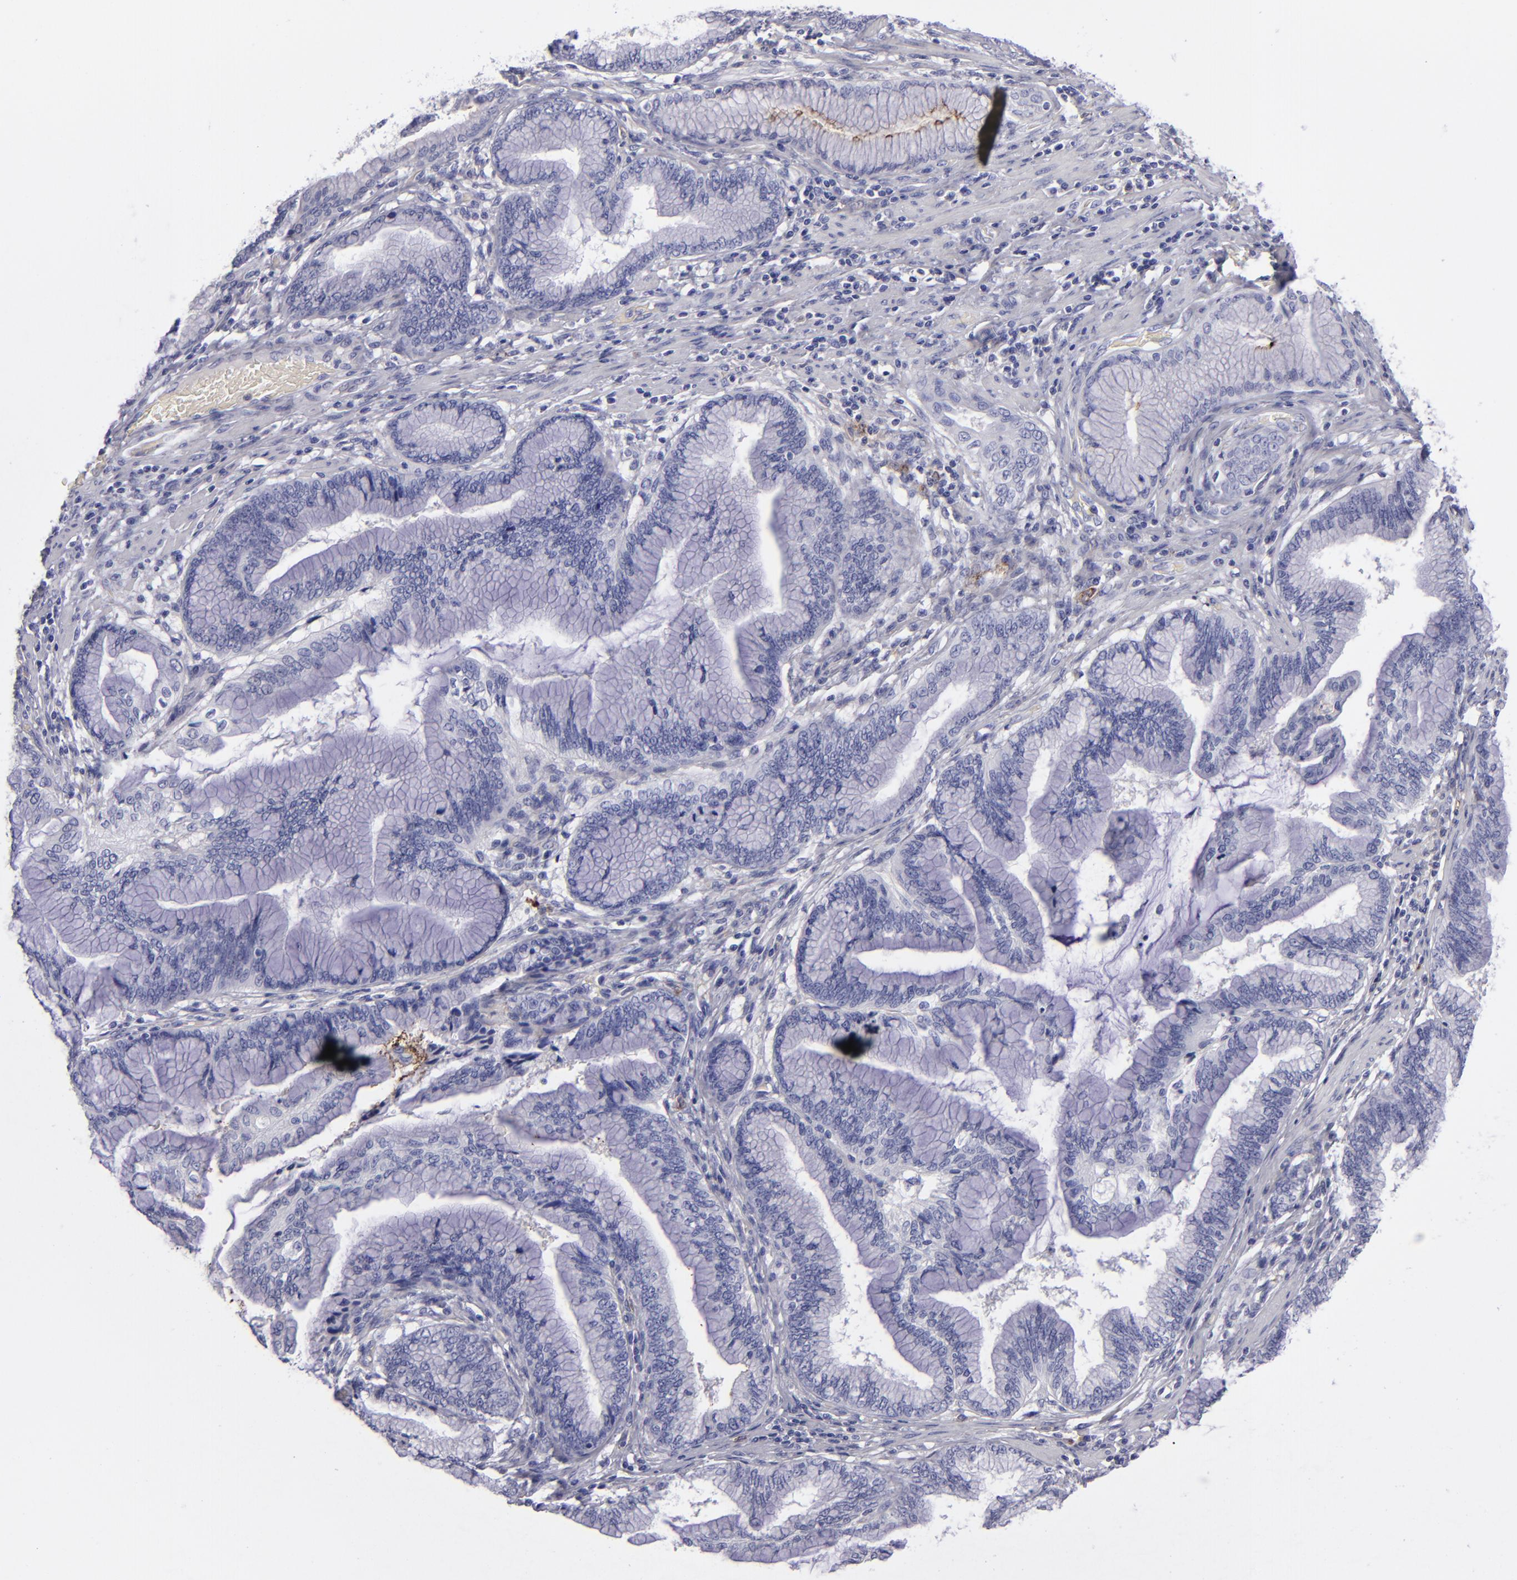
{"staining": {"intensity": "negative", "quantity": "none", "location": "none"}, "tissue": "pancreatic cancer", "cell_type": "Tumor cells", "image_type": "cancer", "snomed": [{"axis": "morphology", "description": "Adenocarcinoma, NOS"}, {"axis": "topography", "description": "Pancreas"}], "caption": "This is an immunohistochemistry image of human pancreatic cancer (adenocarcinoma). There is no expression in tumor cells.", "gene": "ANPEP", "patient": {"sex": "female", "age": 64}}